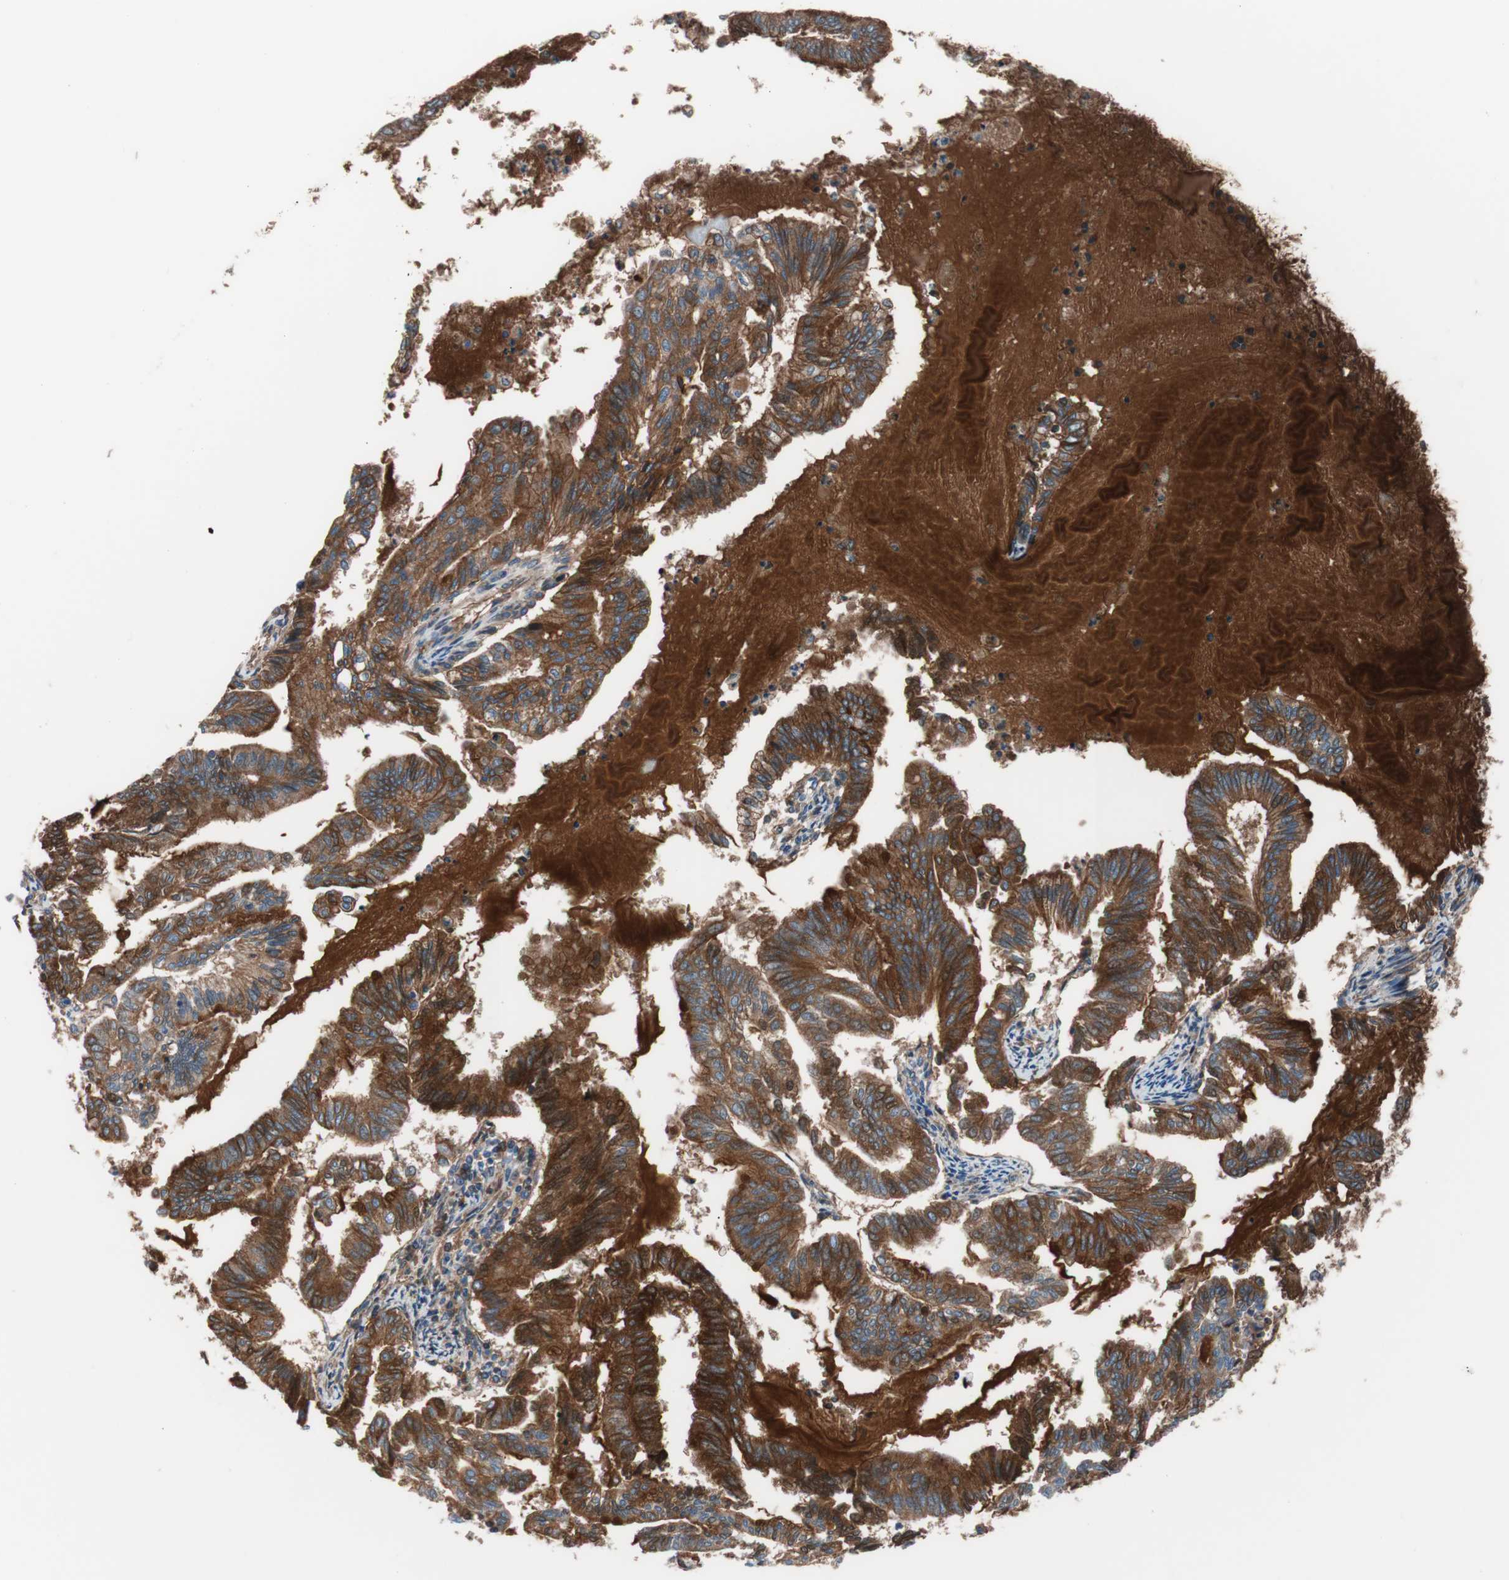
{"staining": {"intensity": "strong", "quantity": ">75%", "location": "cytoplasmic/membranous"}, "tissue": "endometrial cancer", "cell_type": "Tumor cells", "image_type": "cancer", "snomed": [{"axis": "morphology", "description": "Adenocarcinoma, NOS"}, {"axis": "topography", "description": "Endometrium"}], "caption": "Immunohistochemical staining of human adenocarcinoma (endometrial) displays strong cytoplasmic/membranous protein staining in approximately >75% of tumor cells.", "gene": "SPINT1", "patient": {"sex": "female", "age": 79}}